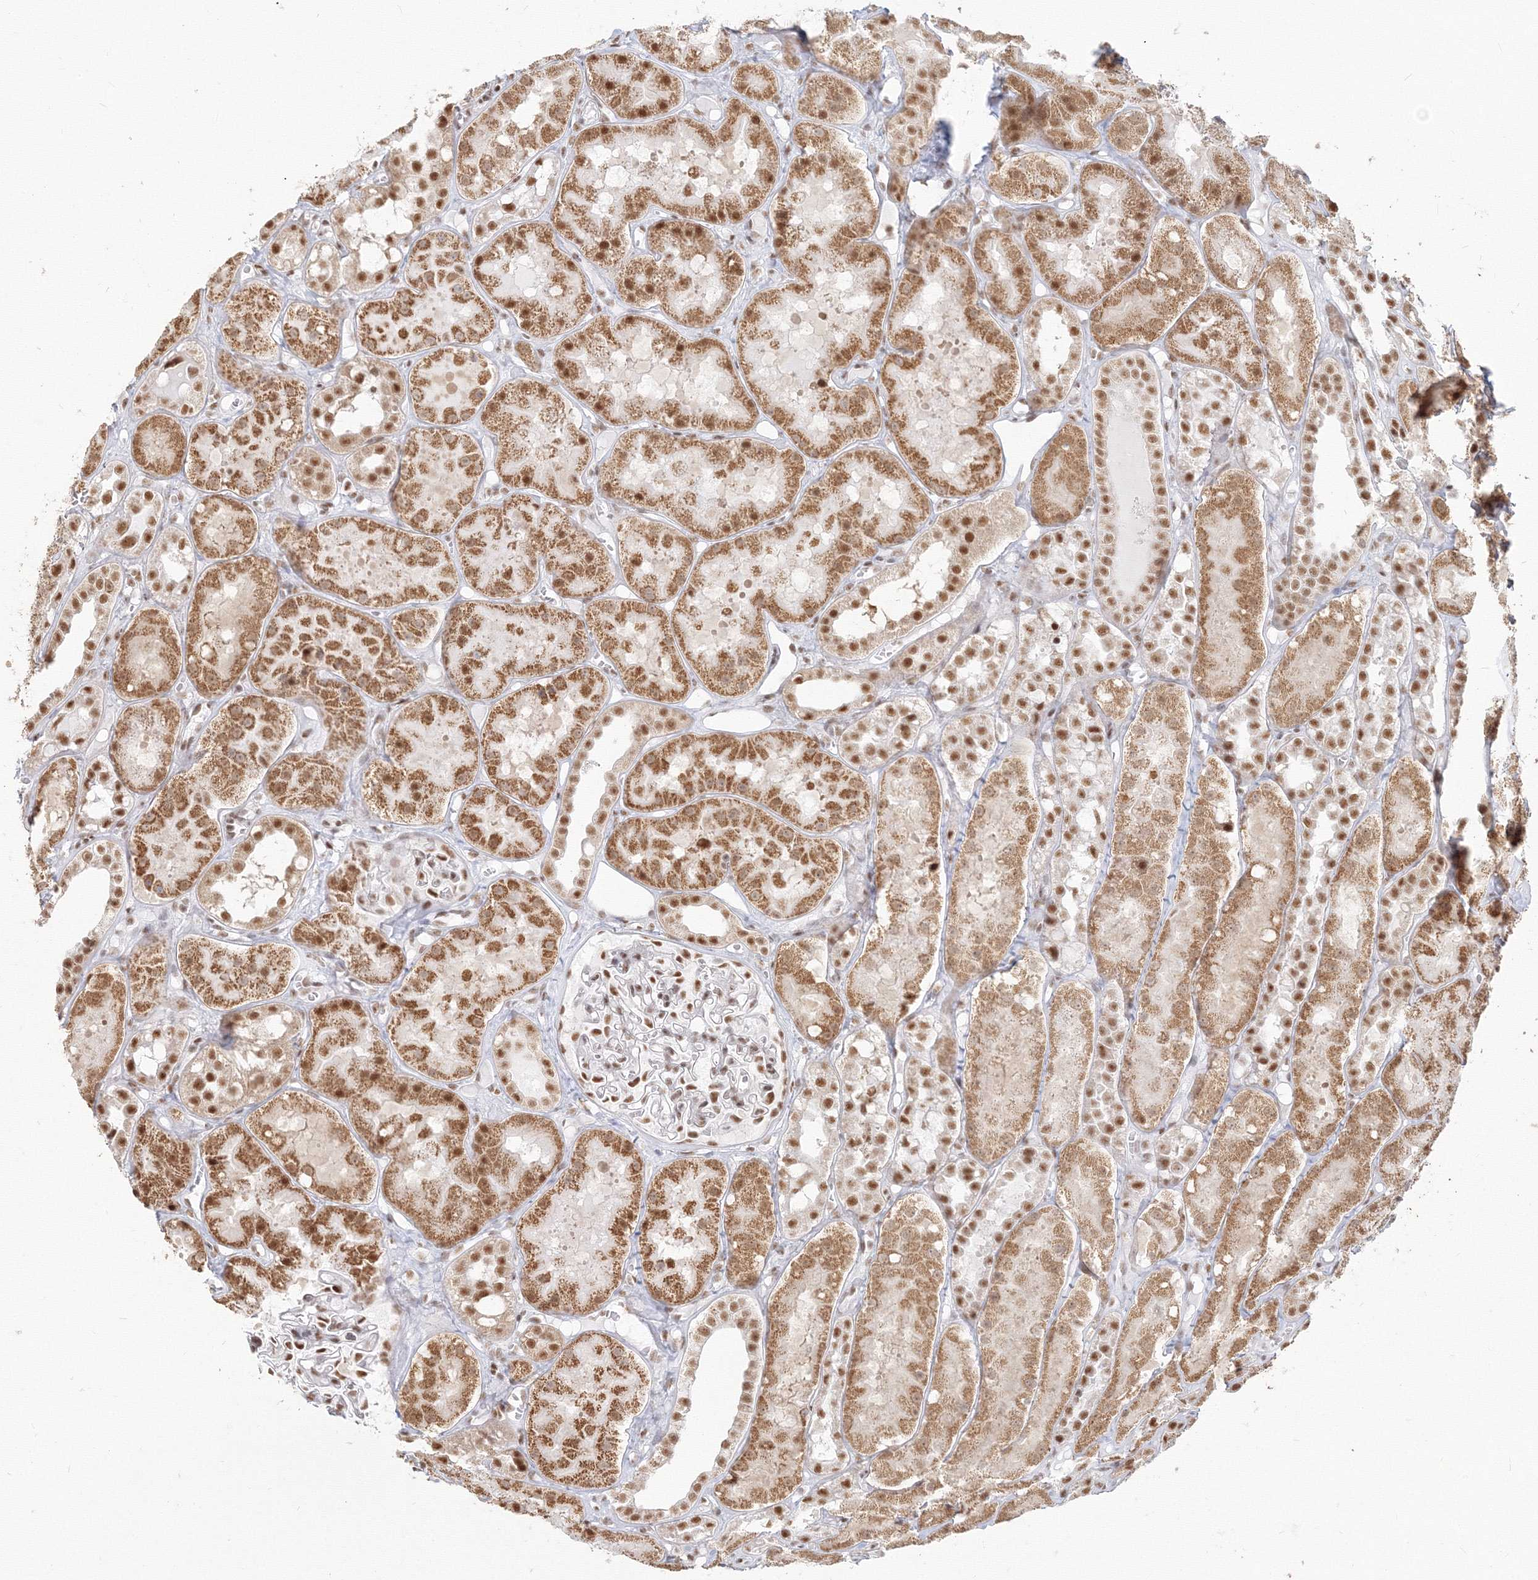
{"staining": {"intensity": "moderate", "quantity": ">75%", "location": "nuclear"}, "tissue": "kidney", "cell_type": "Cells in glomeruli", "image_type": "normal", "snomed": [{"axis": "morphology", "description": "Normal tissue, NOS"}, {"axis": "topography", "description": "Kidney"}], "caption": "Brown immunohistochemical staining in normal human kidney displays moderate nuclear staining in approximately >75% of cells in glomeruli. (Stains: DAB in brown, nuclei in blue, Microscopy: brightfield microscopy at high magnification).", "gene": "PPP4R2", "patient": {"sex": "male", "age": 16}}